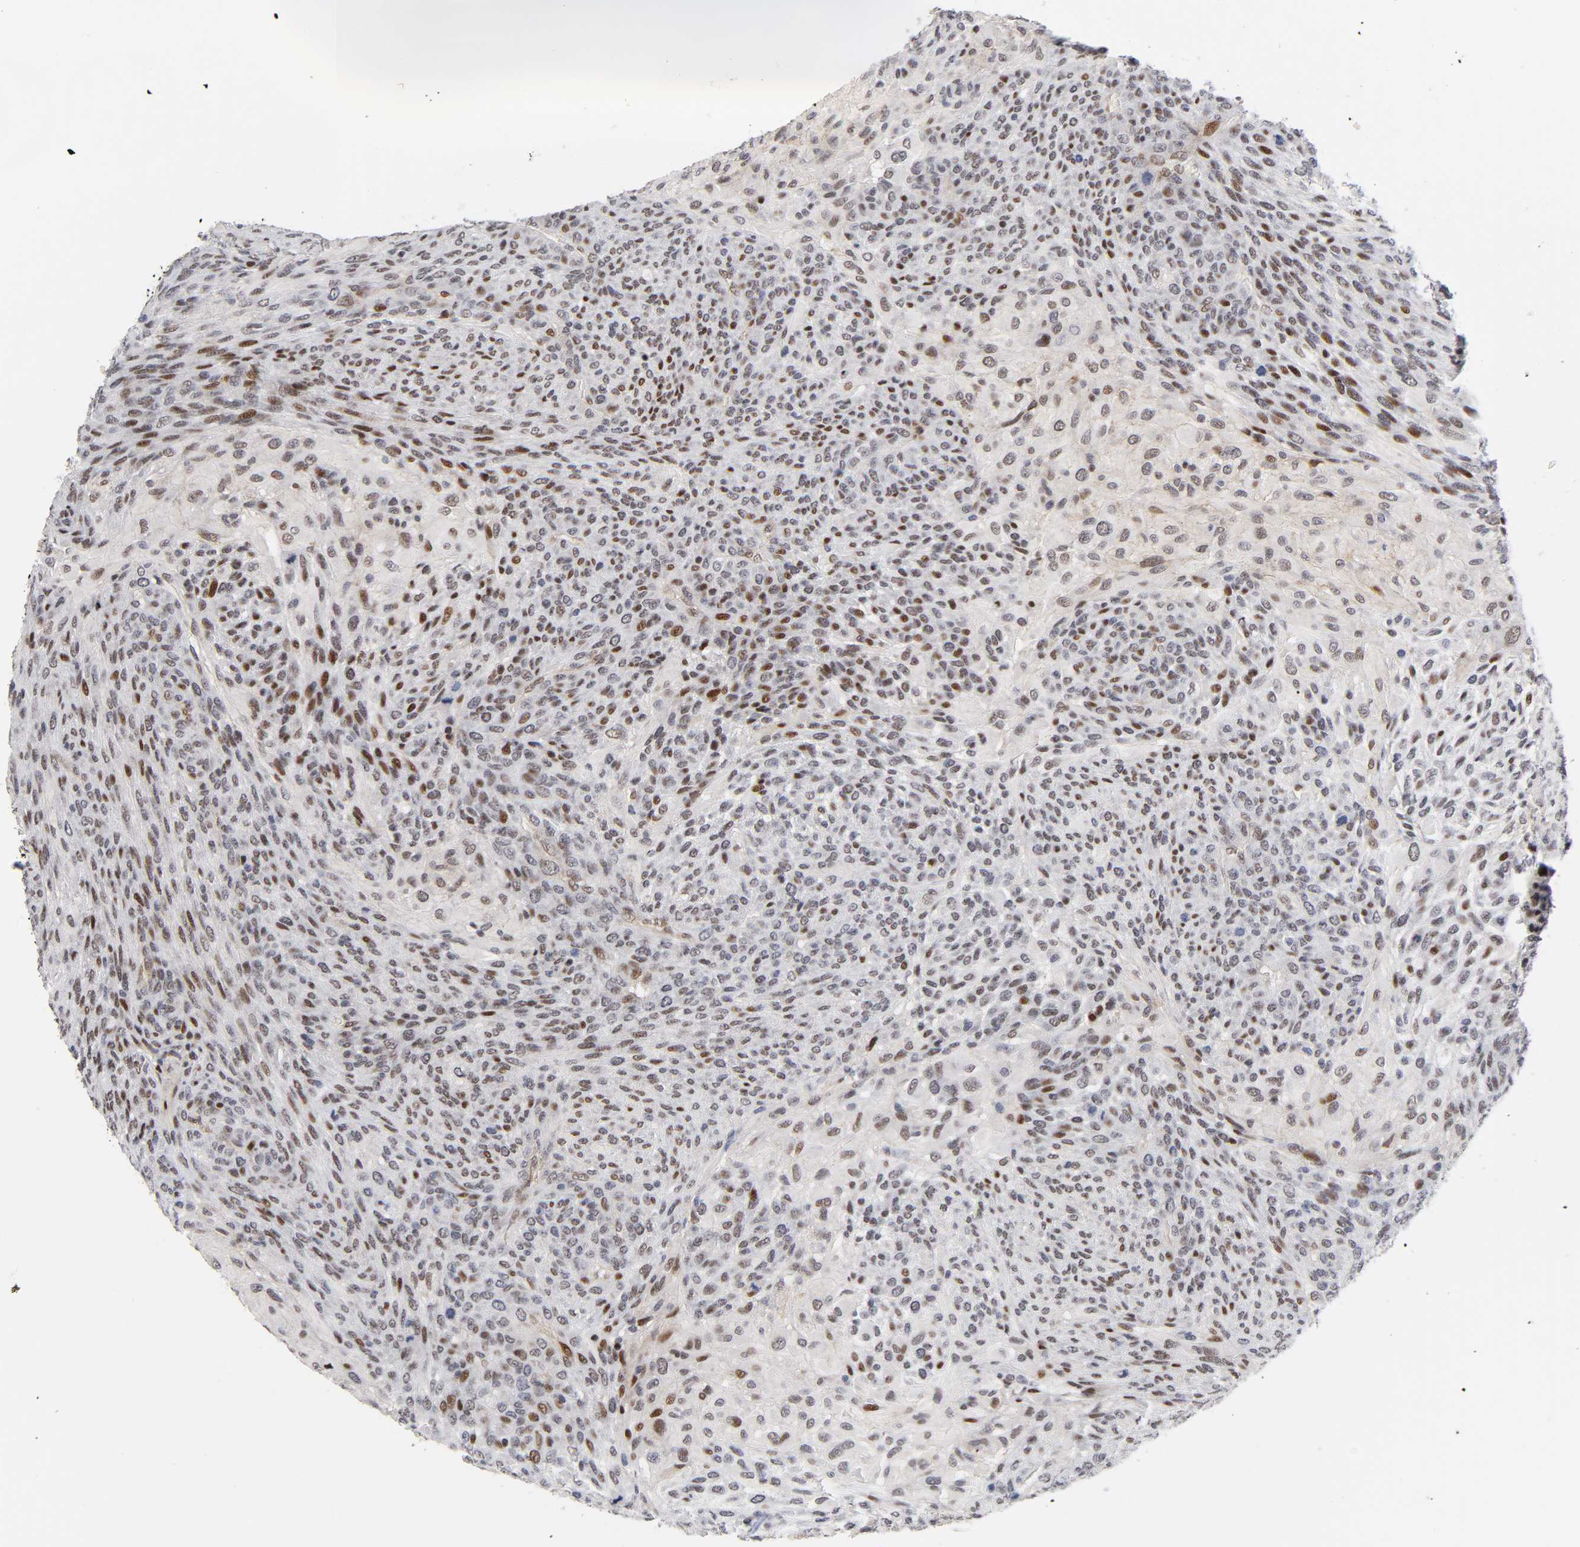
{"staining": {"intensity": "moderate", "quantity": "25%-75%", "location": "nuclear"}, "tissue": "glioma", "cell_type": "Tumor cells", "image_type": "cancer", "snomed": [{"axis": "morphology", "description": "Glioma, malignant, High grade"}, {"axis": "topography", "description": "Cerebral cortex"}], "caption": "There is medium levels of moderate nuclear staining in tumor cells of glioma, as demonstrated by immunohistochemical staining (brown color).", "gene": "STK38", "patient": {"sex": "female", "age": 55}}